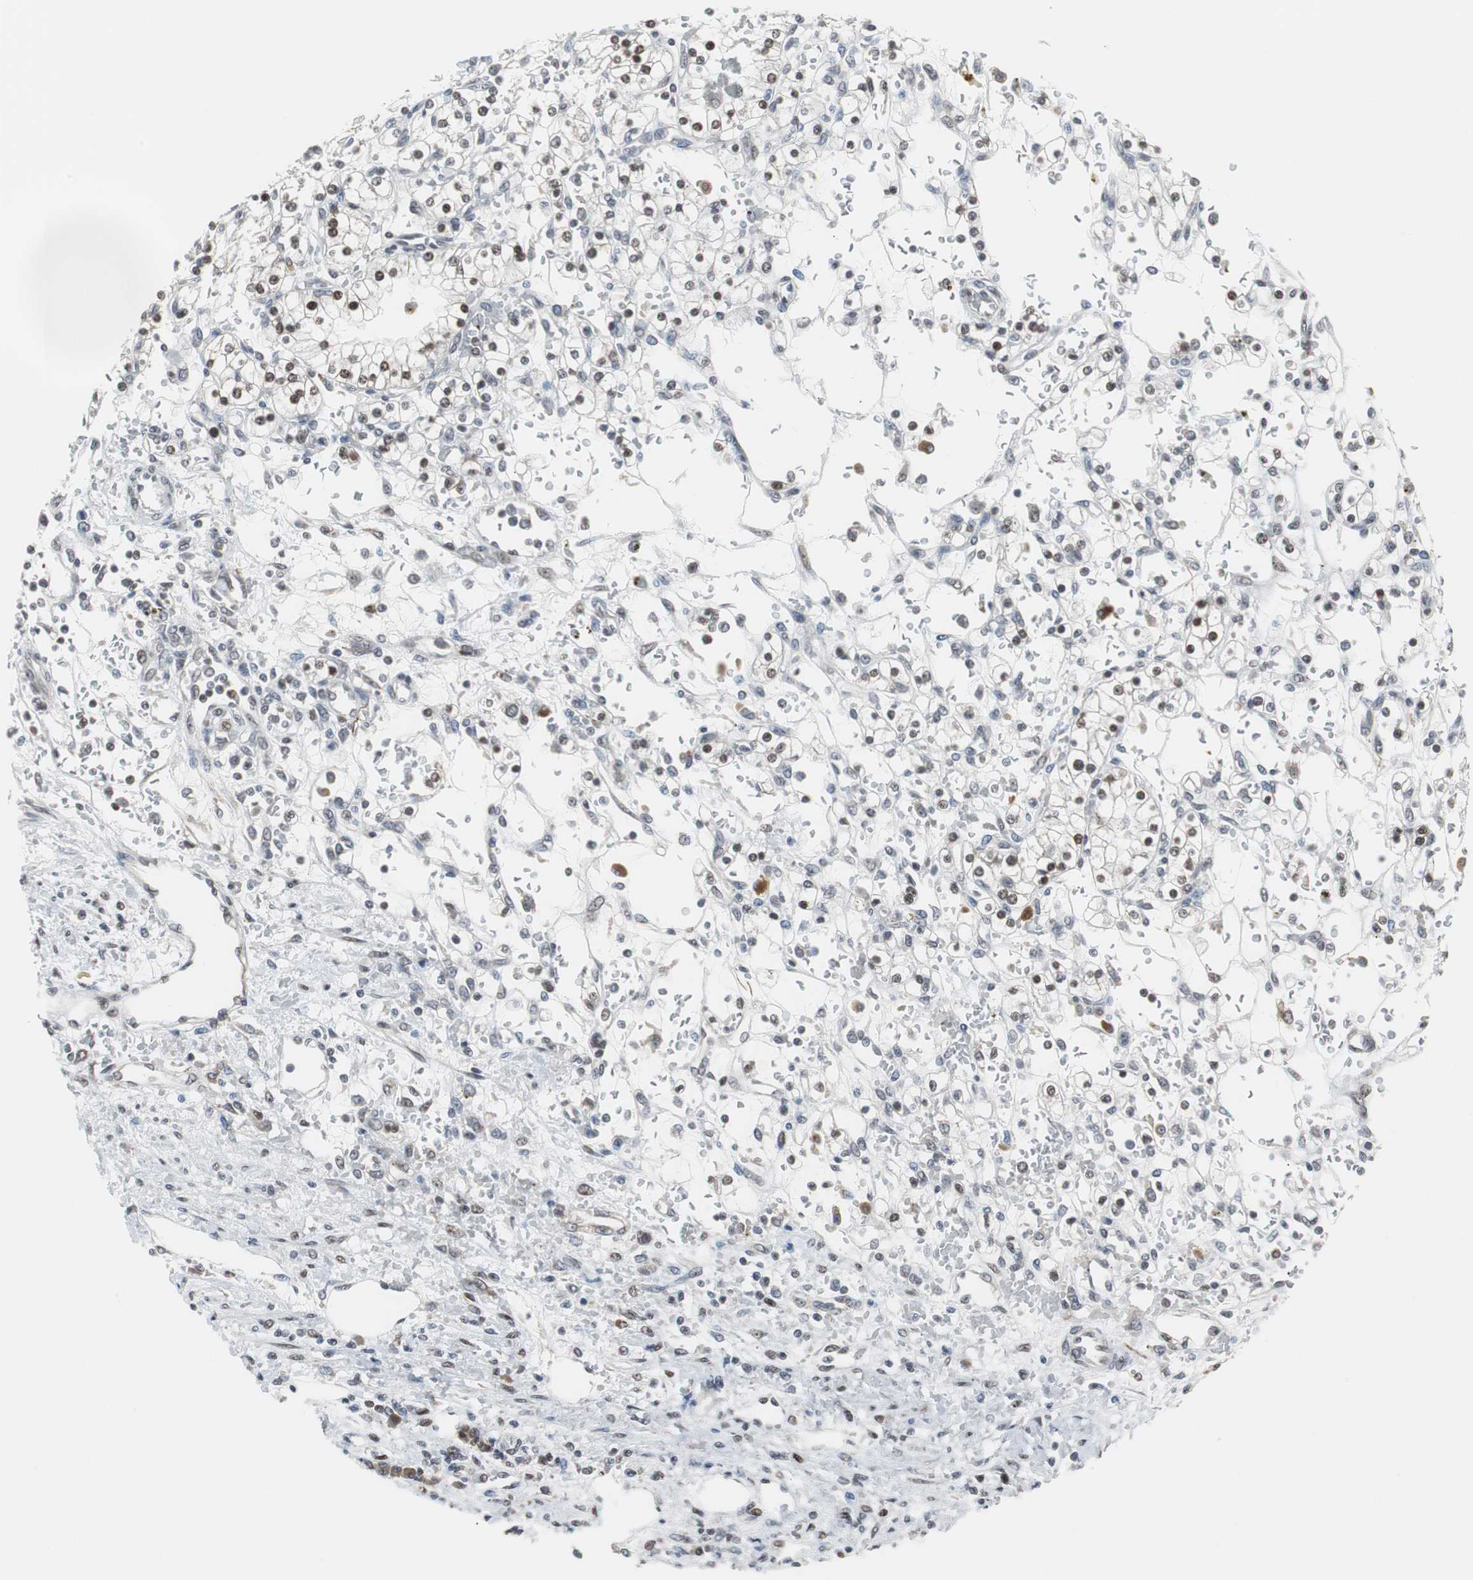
{"staining": {"intensity": "moderate", "quantity": "<25%", "location": "nuclear"}, "tissue": "renal cancer", "cell_type": "Tumor cells", "image_type": "cancer", "snomed": [{"axis": "morphology", "description": "Normal tissue, NOS"}, {"axis": "morphology", "description": "Adenocarcinoma, NOS"}, {"axis": "topography", "description": "Kidney"}], "caption": "About <25% of tumor cells in human renal cancer exhibit moderate nuclear protein staining as visualized by brown immunohistochemical staining.", "gene": "ZHX2", "patient": {"sex": "female", "age": 55}}